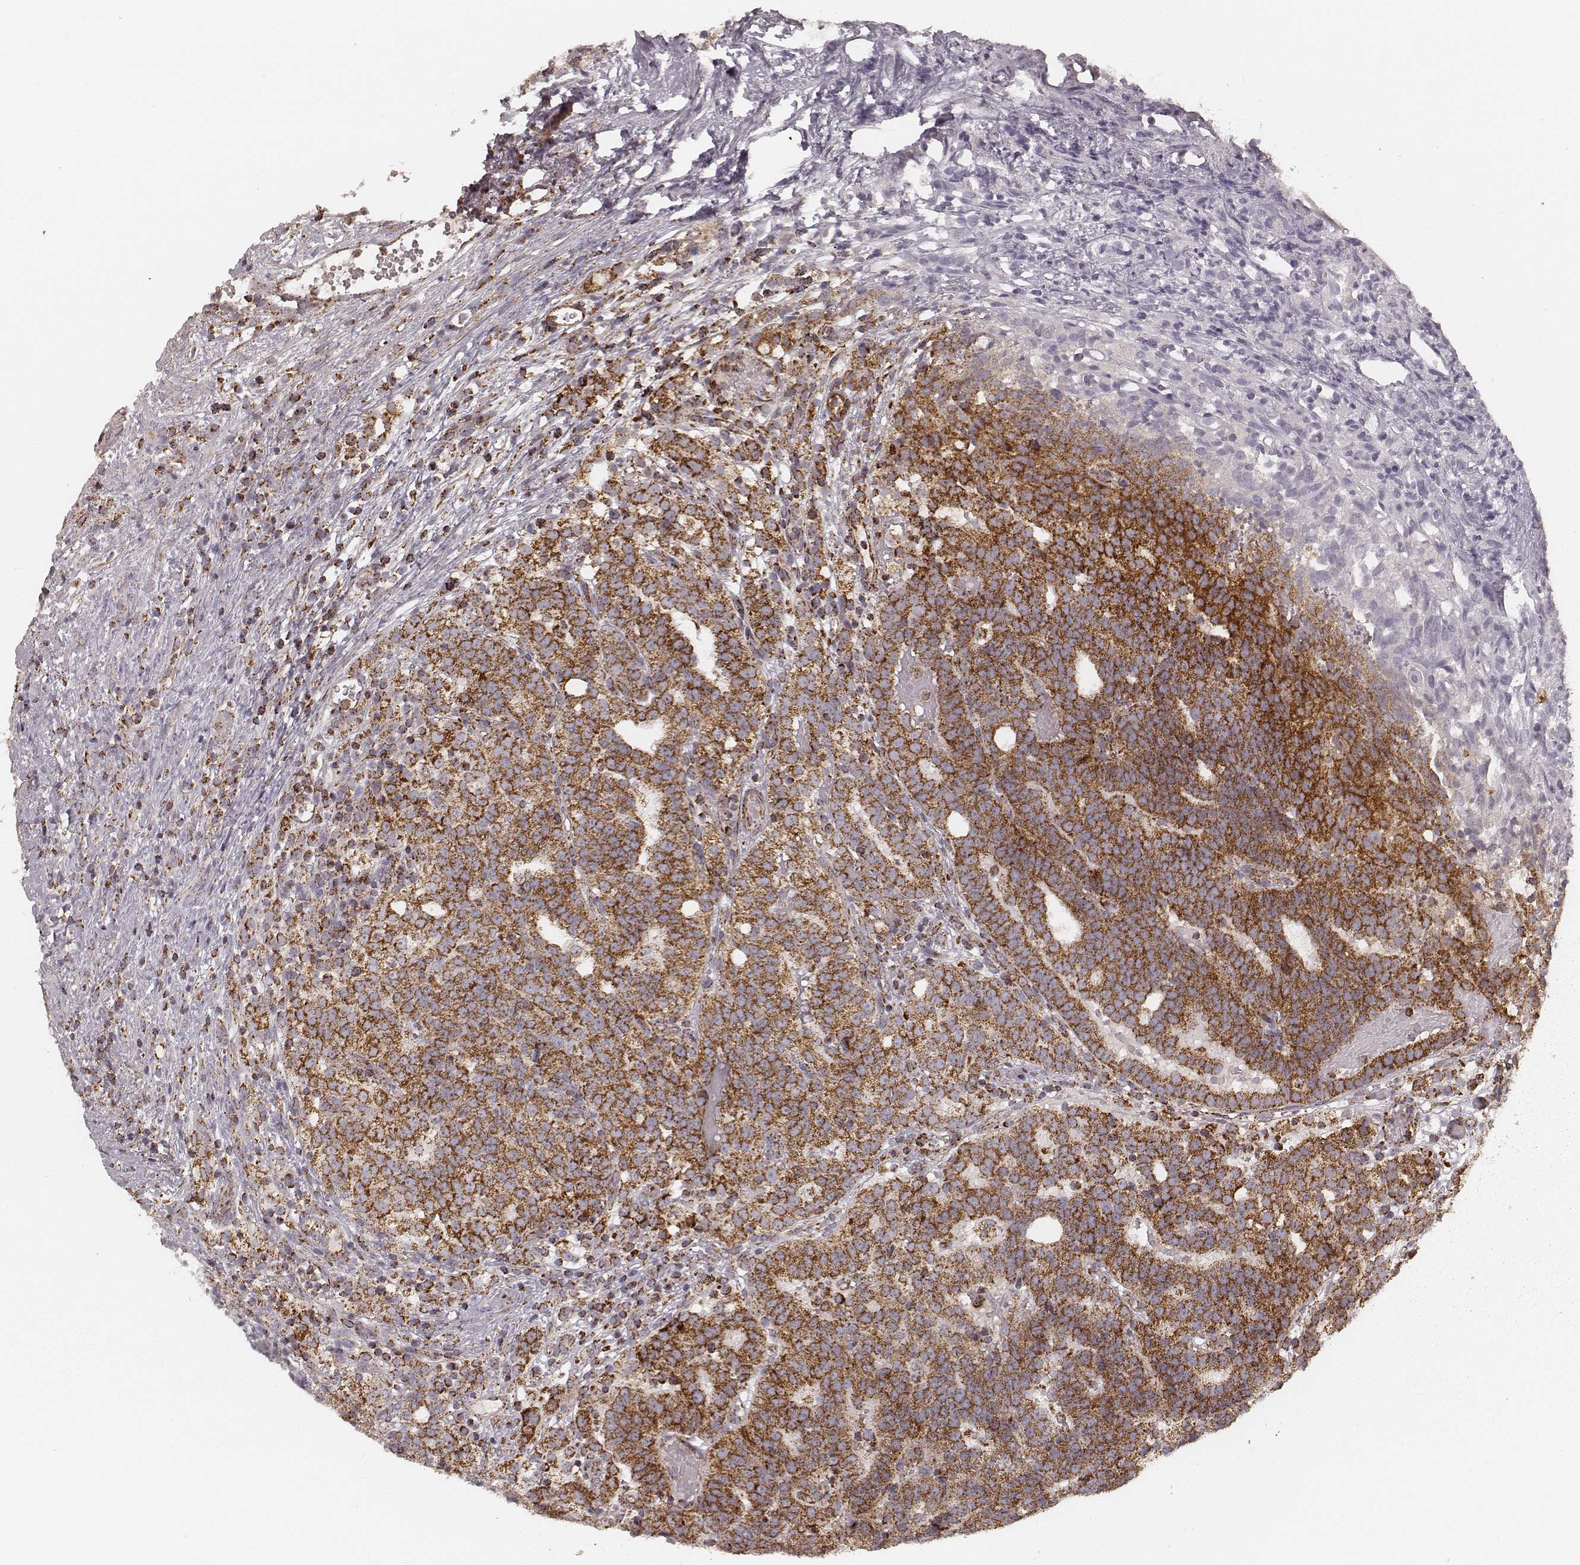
{"staining": {"intensity": "strong", "quantity": ">75%", "location": "cytoplasmic/membranous"}, "tissue": "prostate cancer", "cell_type": "Tumor cells", "image_type": "cancer", "snomed": [{"axis": "morphology", "description": "Adenocarcinoma, High grade"}, {"axis": "topography", "description": "Prostate"}], "caption": "A brown stain labels strong cytoplasmic/membranous staining of a protein in prostate high-grade adenocarcinoma tumor cells.", "gene": "CS", "patient": {"sex": "male", "age": 53}}